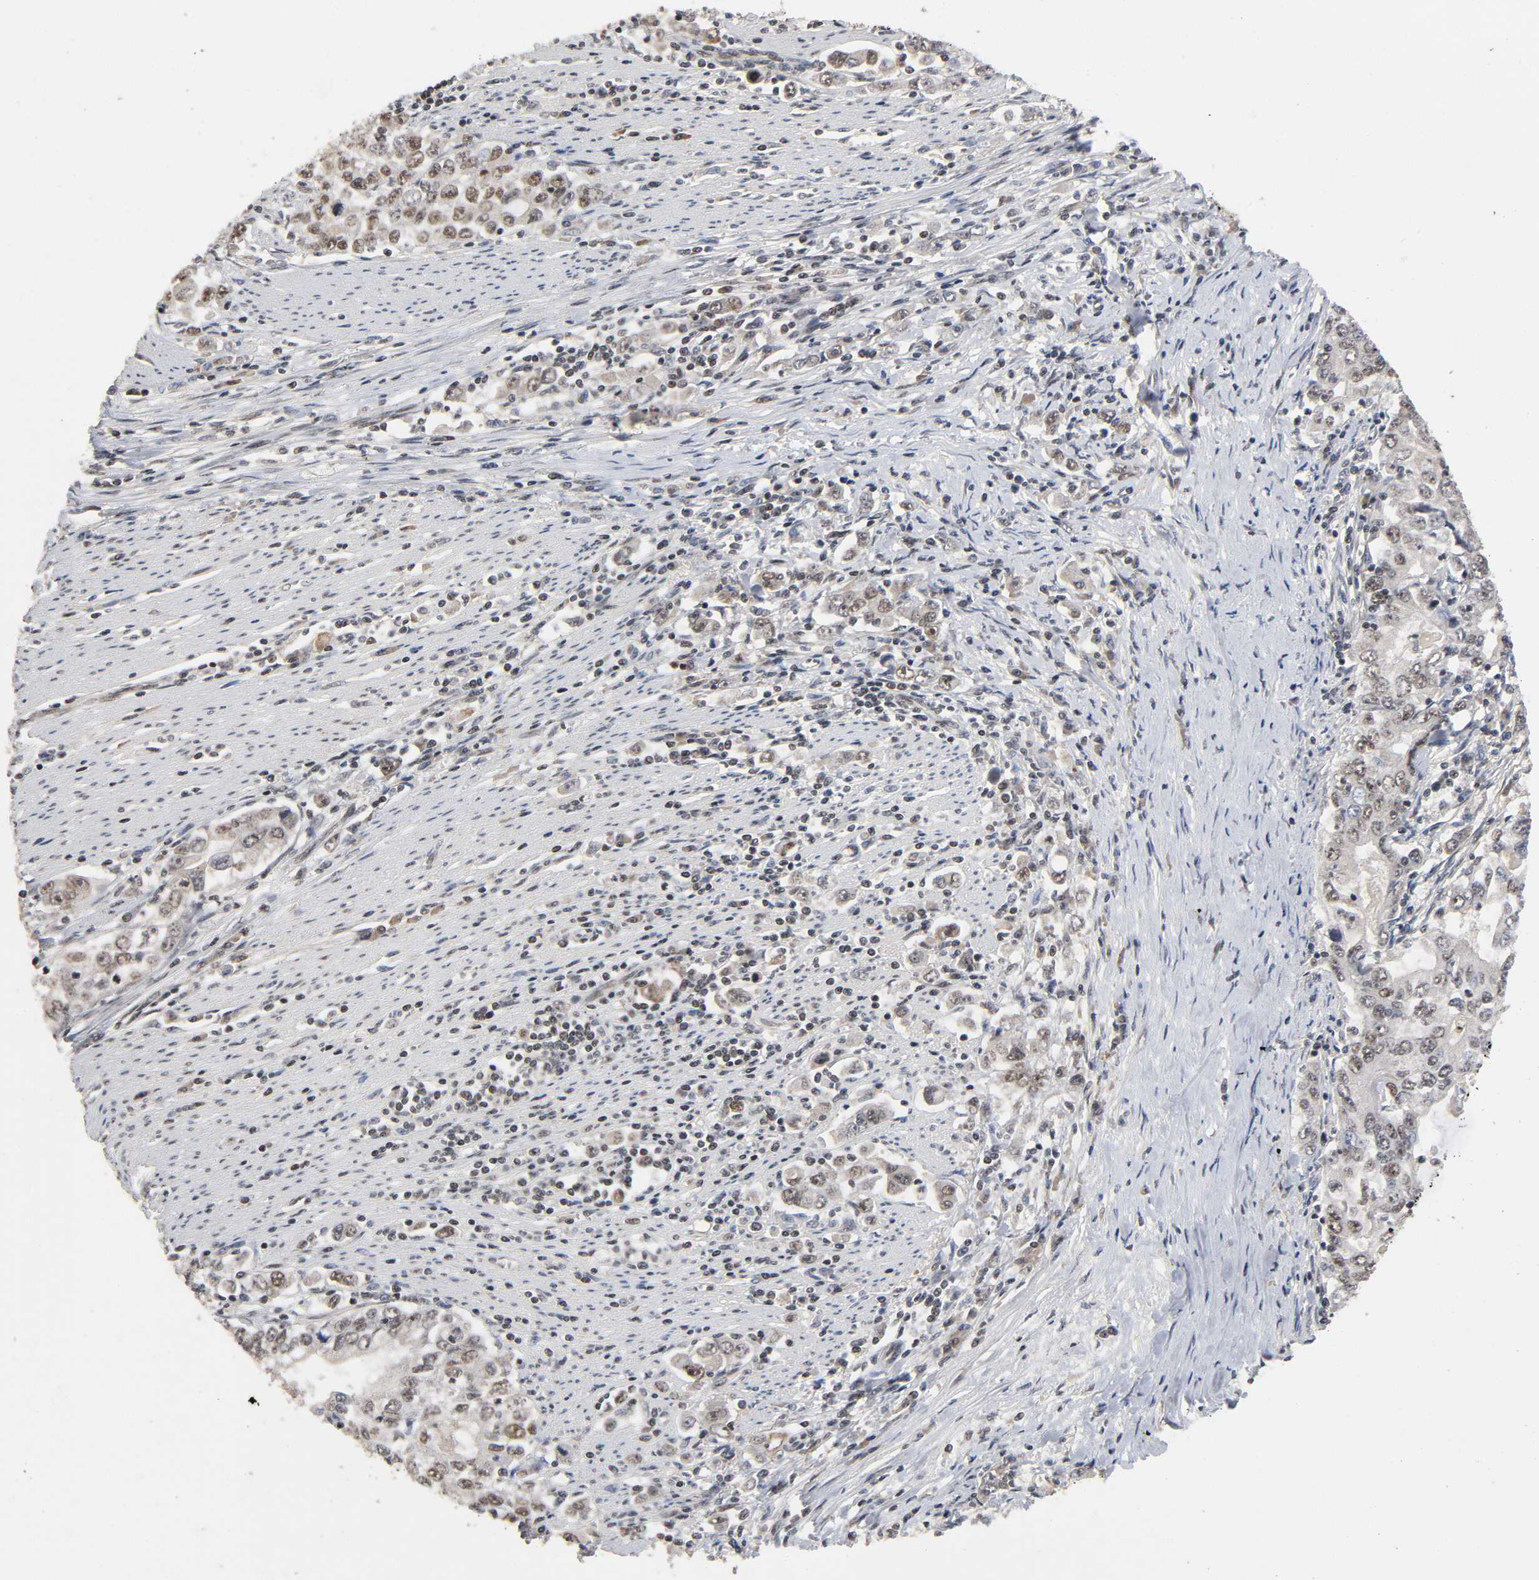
{"staining": {"intensity": "moderate", "quantity": "25%-75%", "location": "cytoplasmic/membranous,nuclear"}, "tissue": "stomach cancer", "cell_type": "Tumor cells", "image_type": "cancer", "snomed": [{"axis": "morphology", "description": "Adenocarcinoma, NOS"}, {"axis": "topography", "description": "Stomach, lower"}], "caption": "Stomach cancer stained with a protein marker shows moderate staining in tumor cells.", "gene": "ZNF384", "patient": {"sex": "female", "age": 72}}